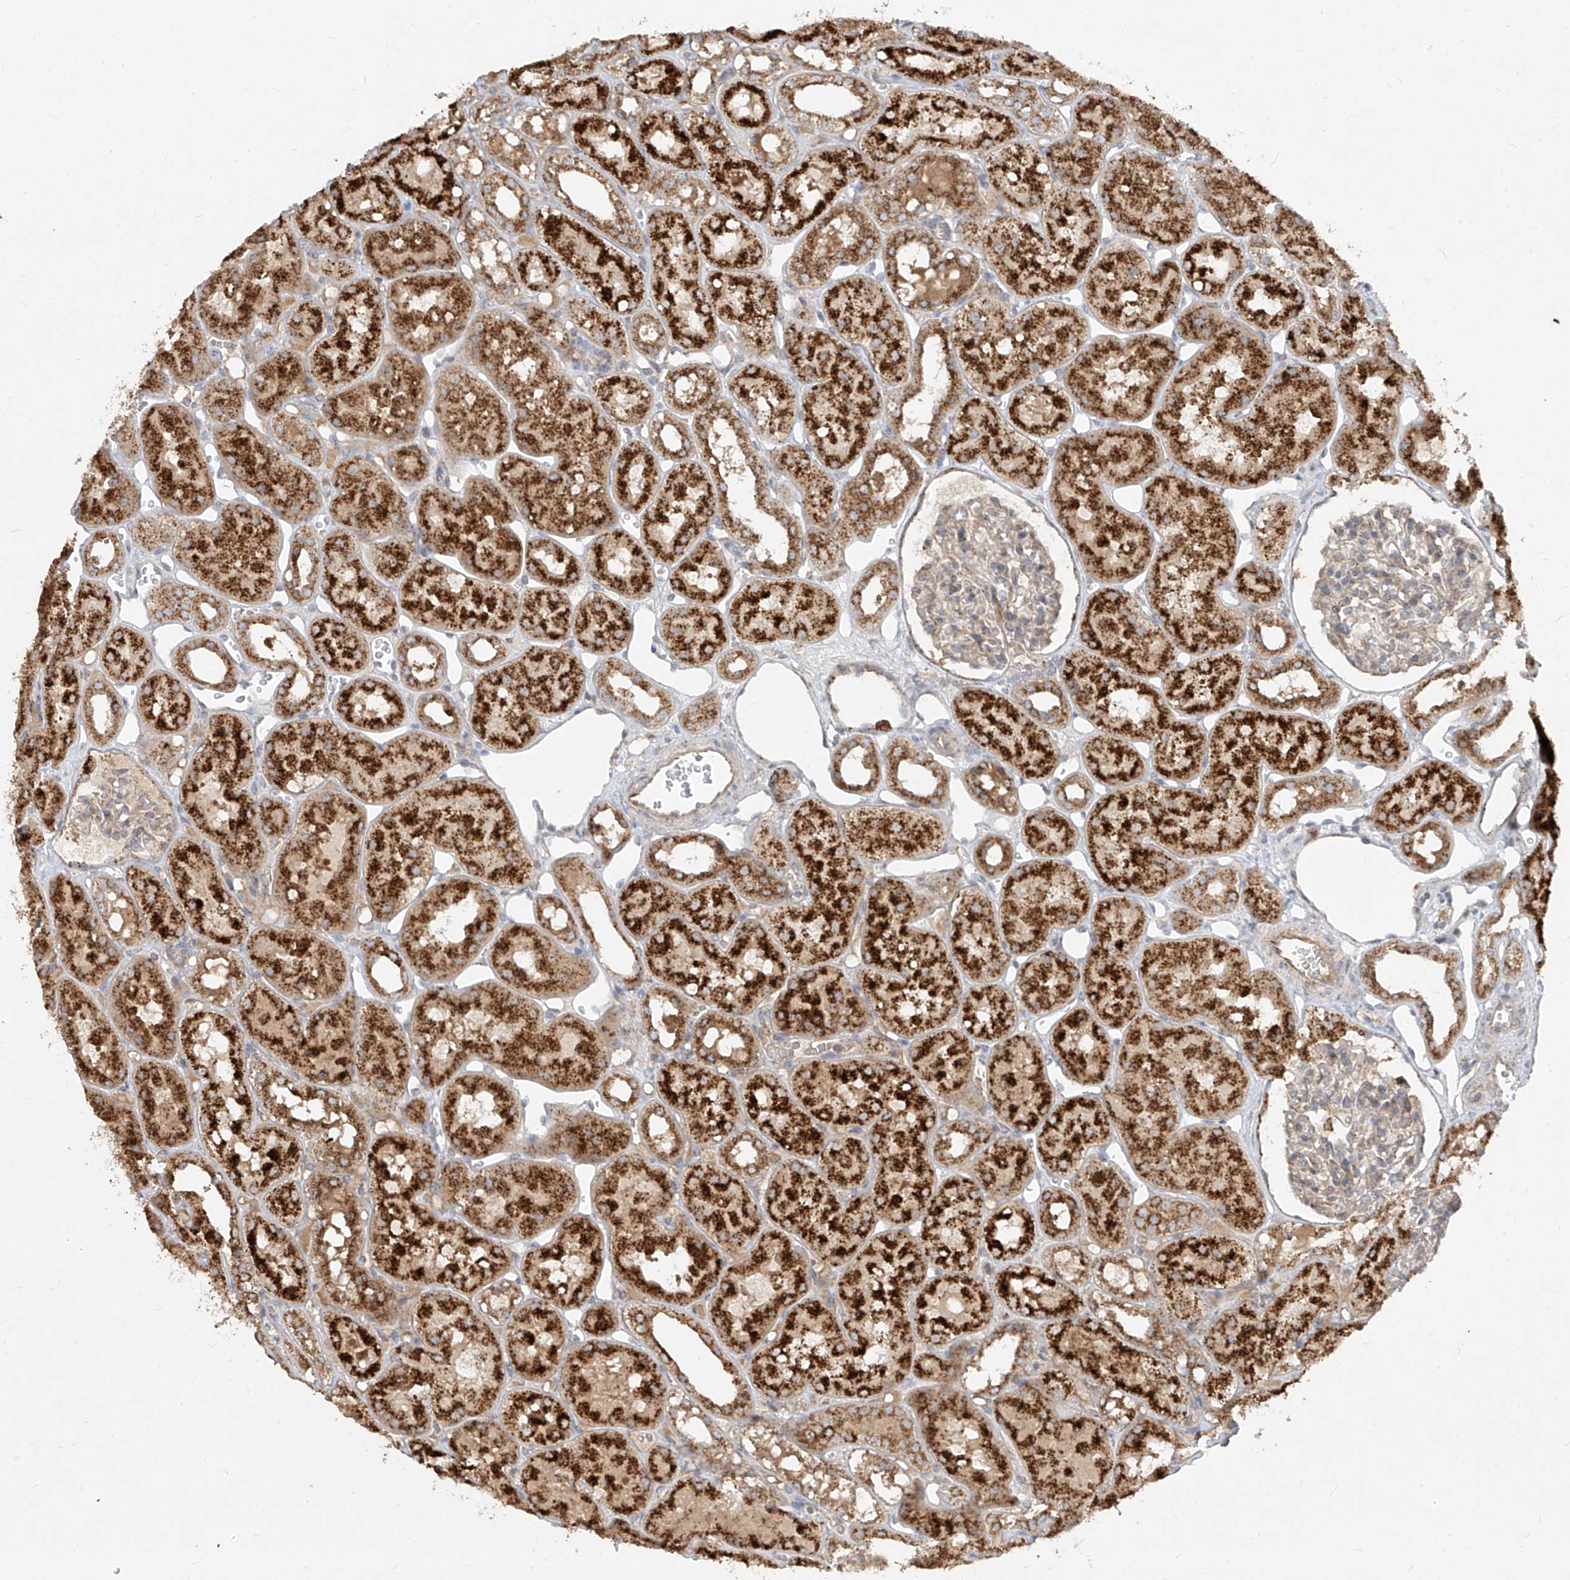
{"staining": {"intensity": "weak", "quantity": "<25%", "location": "cytoplasmic/membranous"}, "tissue": "kidney", "cell_type": "Cells in glomeruli", "image_type": "normal", "snomed": [{"axis": "morphology", "description": "Normal tissue, NOS"}, {"axis": "topography", "description": "Kidney"}], "caption": "Immunohistochemistry (IHC) image of benign kidney stained for a protein (brown), which displays no expression in cells in glomeruli. (Immunohistochemistry, brightfield microscopy, high magnification).", "gene": "ABCD3", "patient": {"sex": "male", "age": 16}}